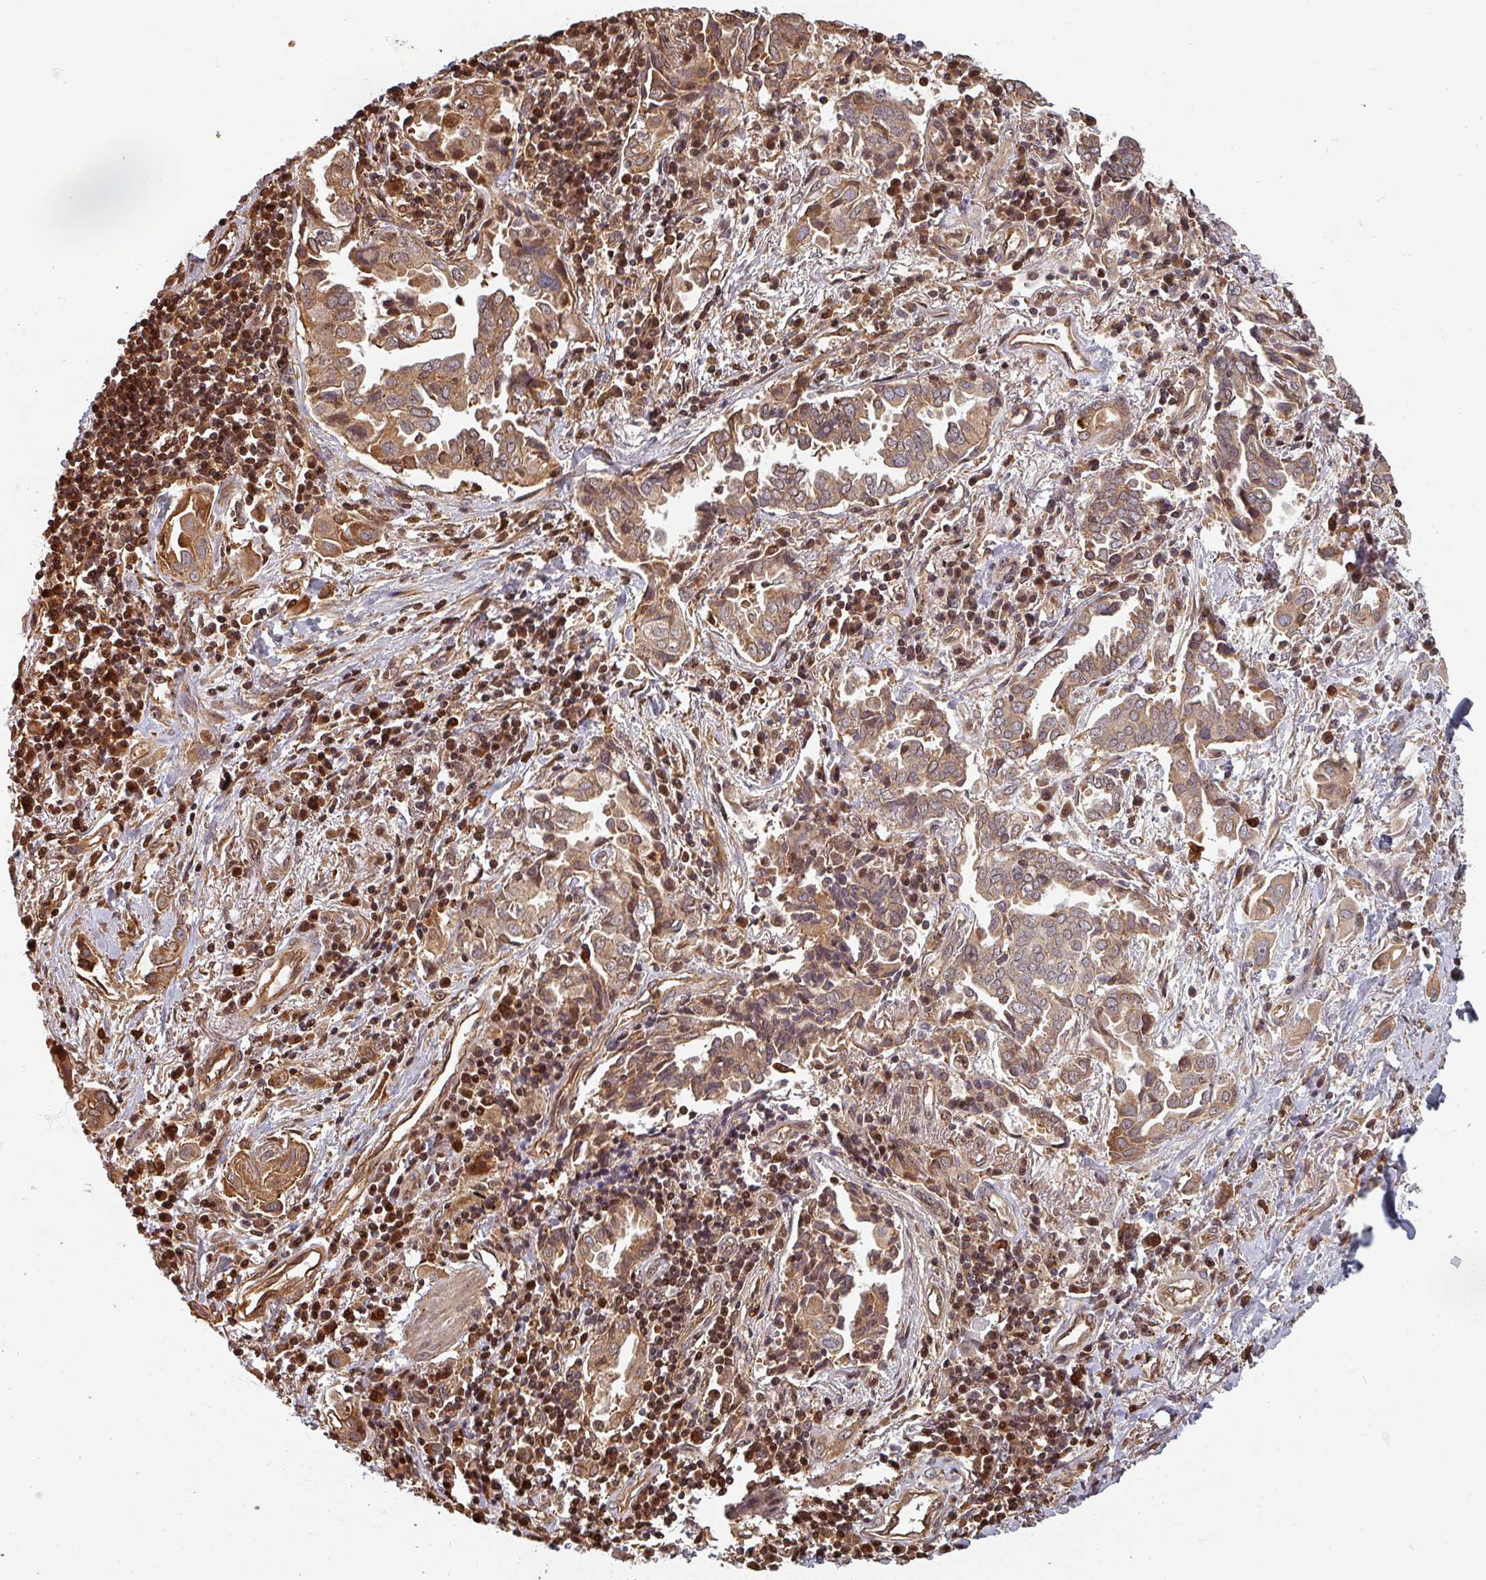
{"staining": {"intensity": "moderate", "quantity": ">75%", "location": "cytoplasmic/membranous"}, "tissue": "lung cancer", "cell_type": "Tumor cells", "image_type": "cancer", "snomed": [{"axis": "morphology", "description": "Adenocarcinoma, NOS"}, {"axis": "topography", "description": "Lung"}], "caption": "Human lung cancer stained for a protein (brown) shows moderate cytoplasmic/membranous positive expression in approximately >75% of tumor cells.", "gene": "EID1", "patient": {"sex": "male", "age": 76}}